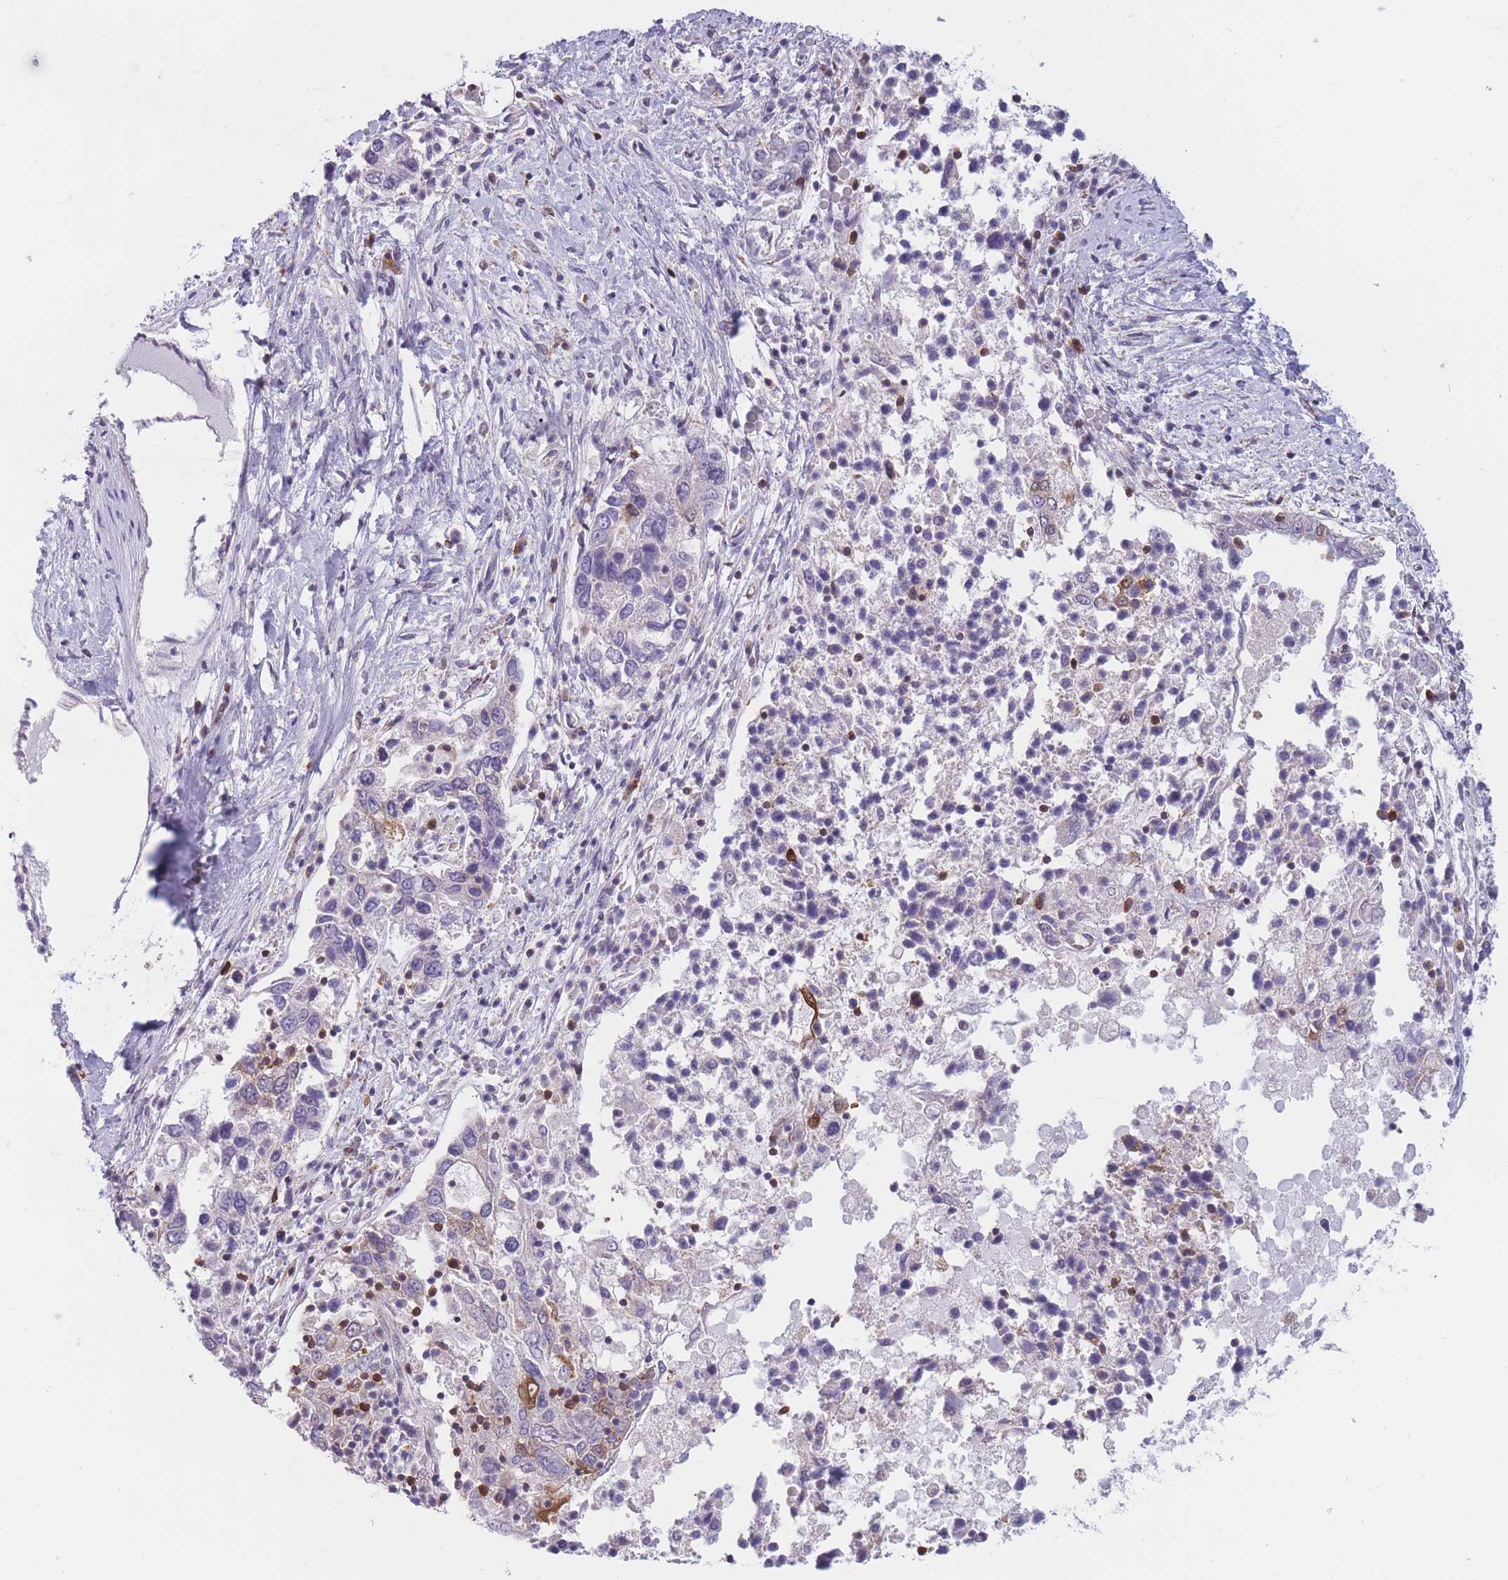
{"staining": {"intensity": "negative", "quantity": "none", "location": "none"}, "tissue": "ovarian cancer", "cell_type": "Tumor cells", "image_type": "cancer", "snomed": [{"axis": "morphology", "description": "Carcinoma, endometroid"}, {"axis": "topography", "description": "Ovary"}], "caption": "Tumor cells show no significant staining in ovarian endometroid carcinoma.", "gene": "PDE4A", "patient": {"sex": "female", "age": 62}}